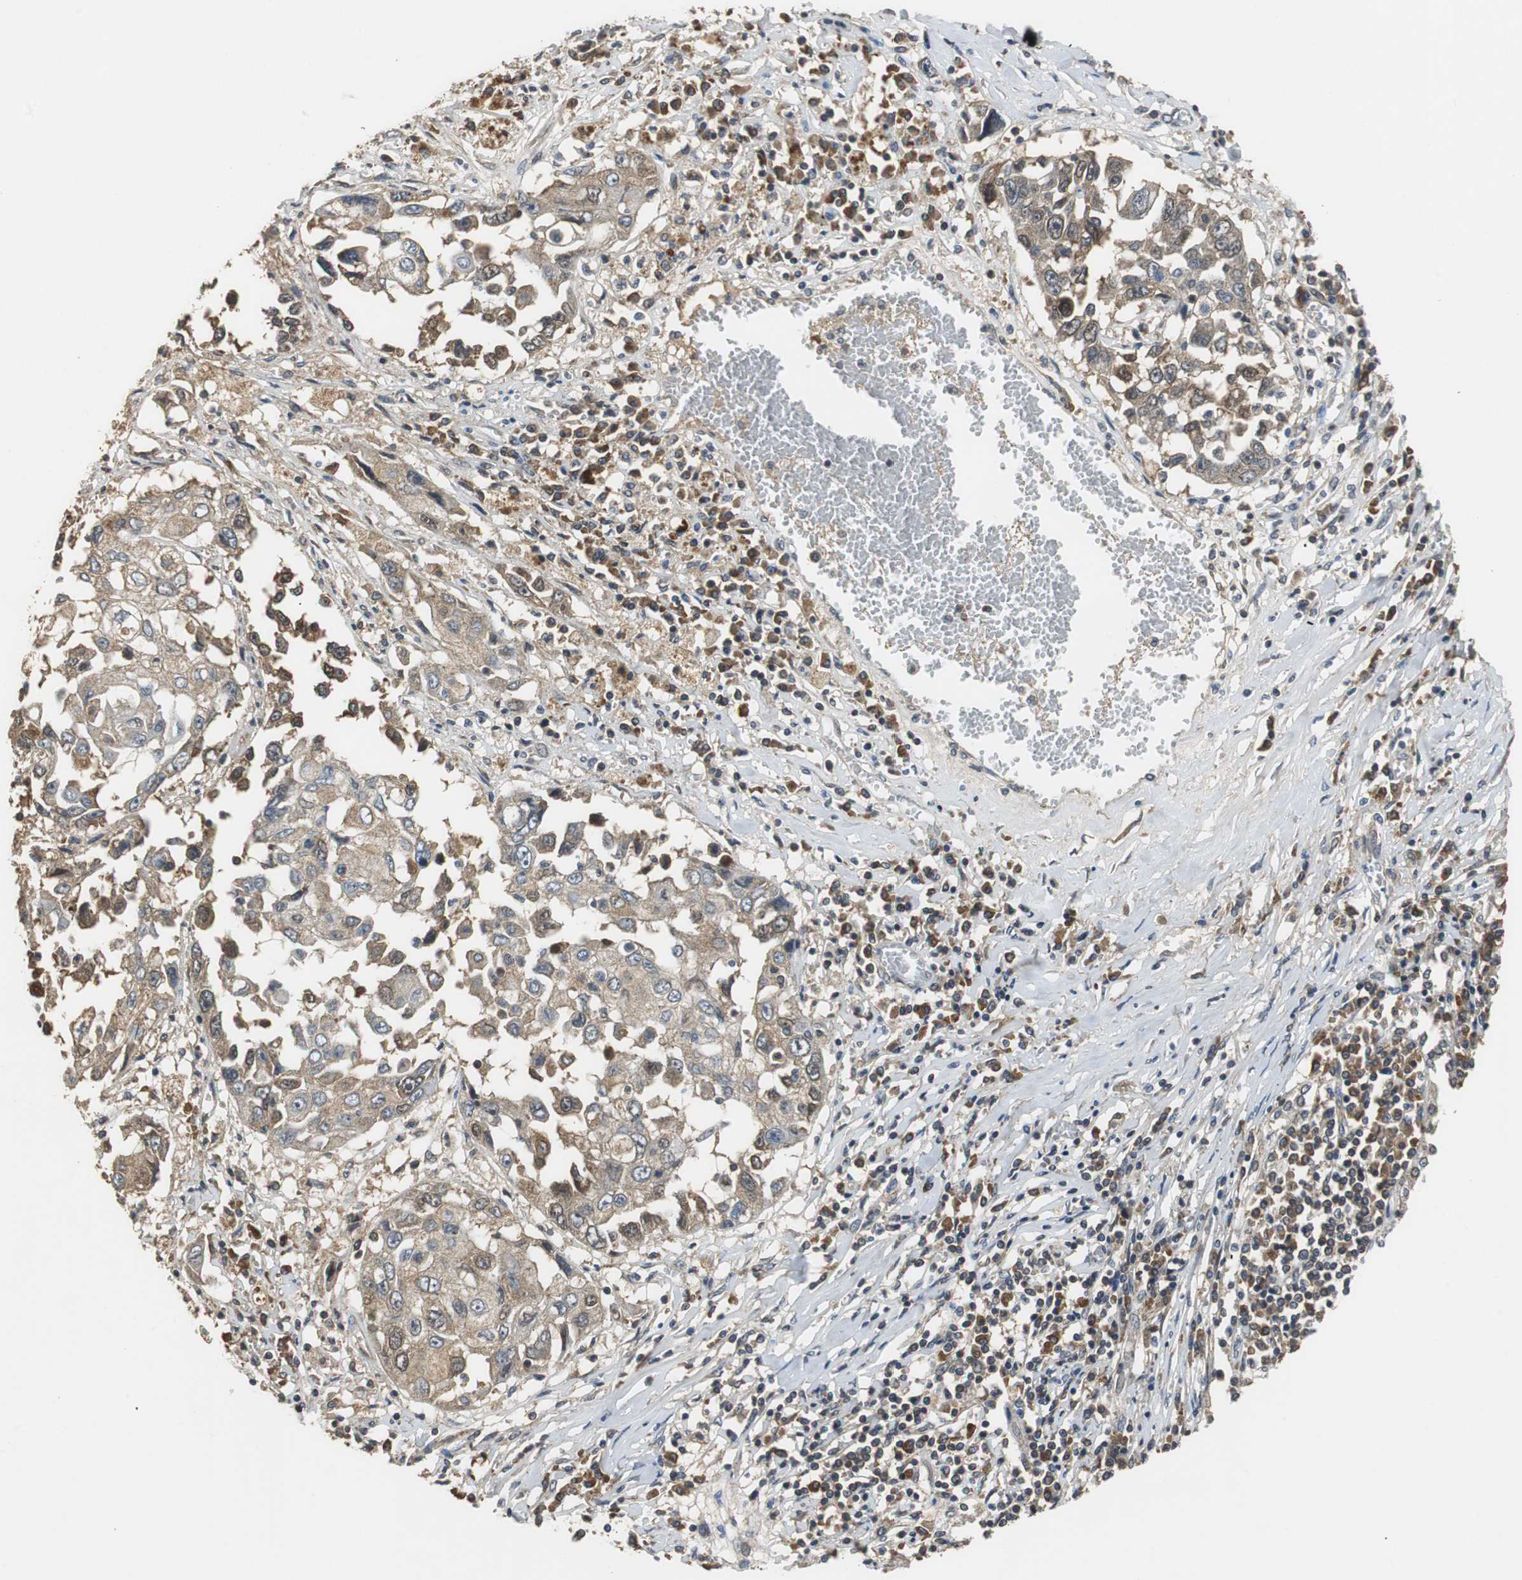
{"staining": {"intensity": "moderate", "quantity": ">75%", "location": "cytoplasmic/membranous"}, "tissue": "lung cancer", "cell_type": "Tumor cells", "image_type": "cancer", "snomed": [{"axis": "morphology", "description": "Squamous cell carcinoma, NOS"}, {"axis": "topography", "description": "Lung"}], "caption": "Lung cancer tissue shows moderate cytoplasmic/membranous expression in about >75% of tumor cells", "gene": "VBP1", "patient": {"sex": "male", "age": 71}}